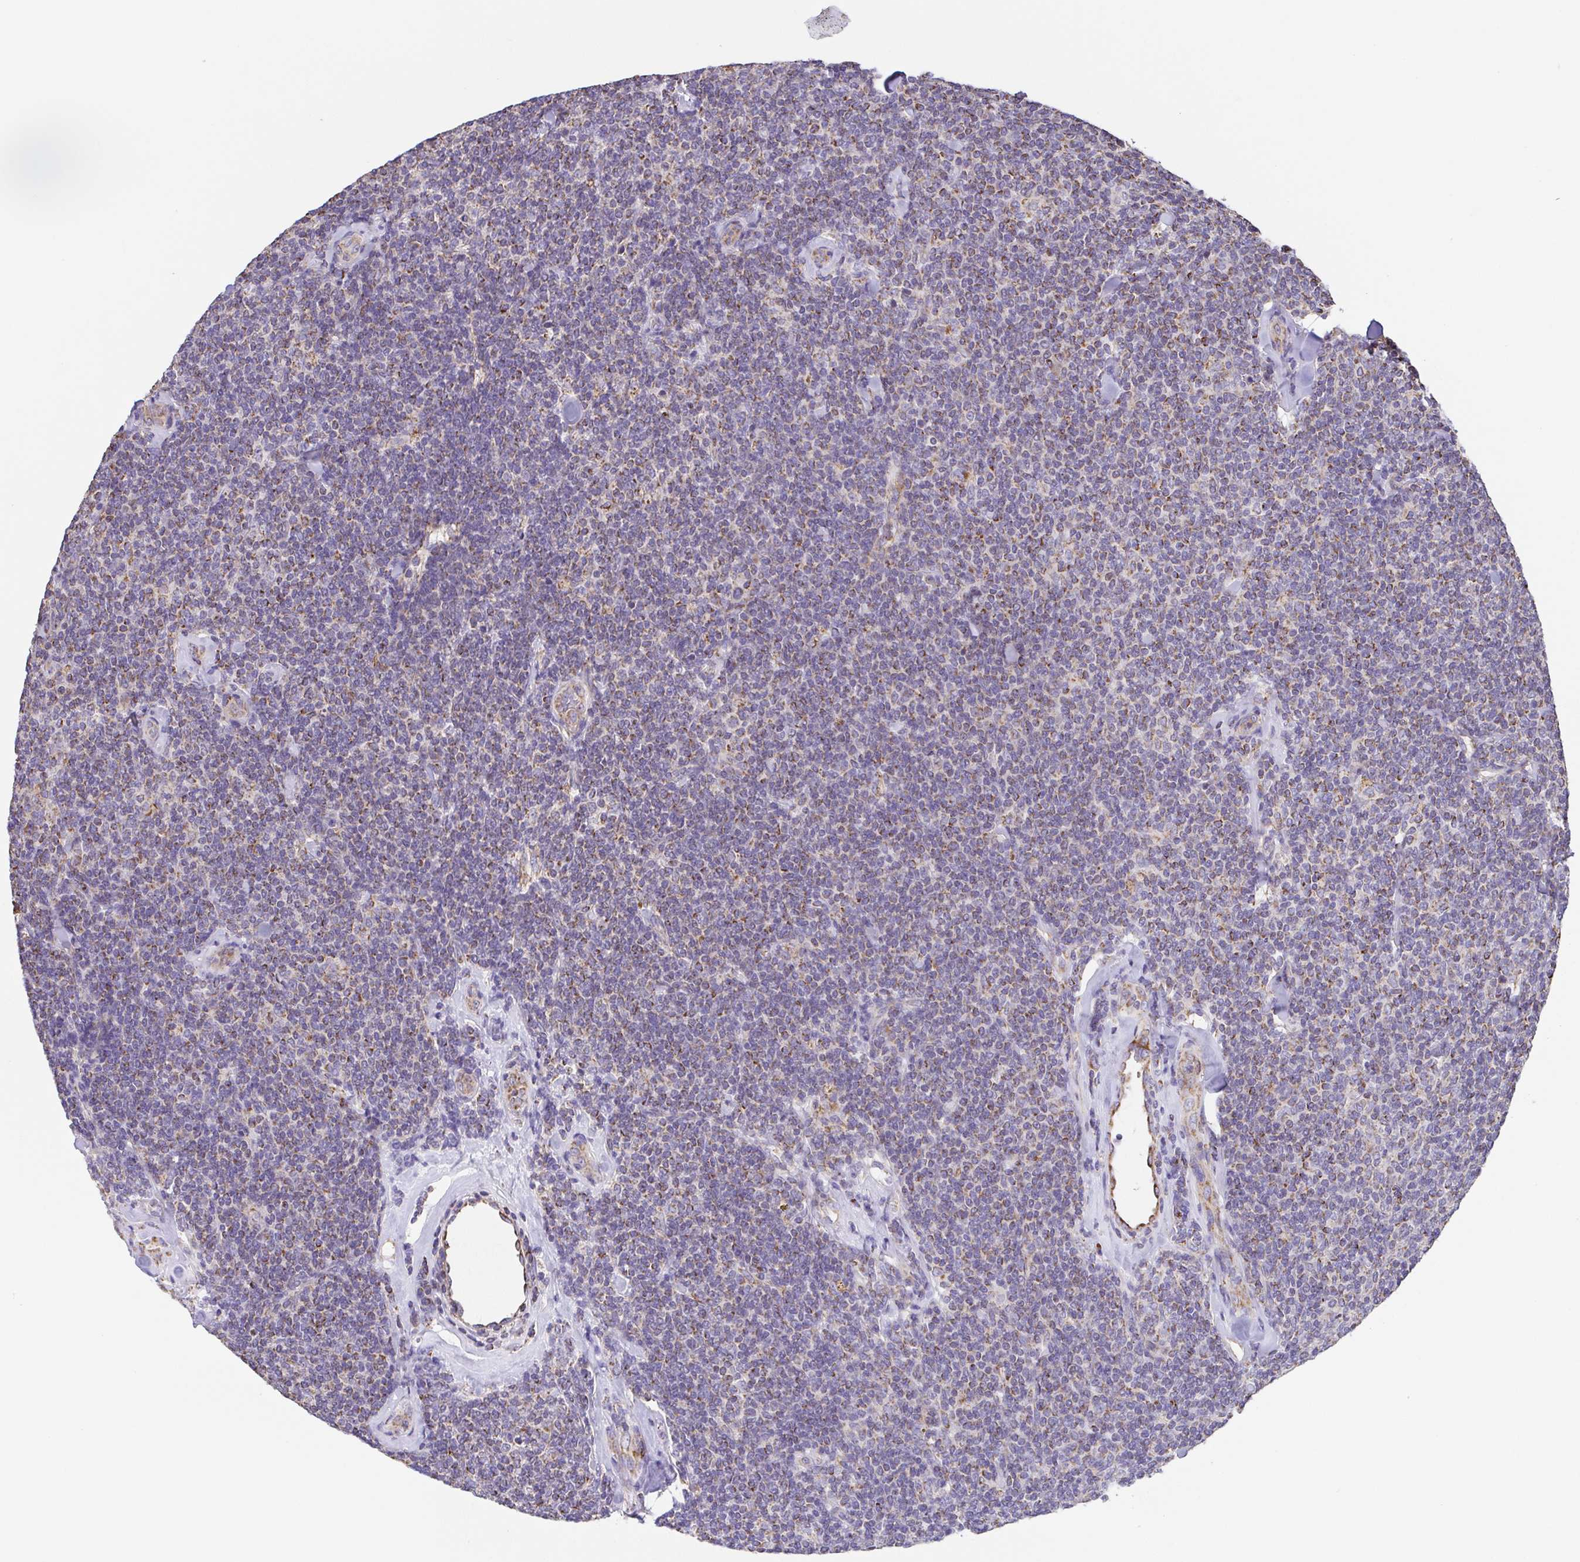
{"staining": {"intensity": "moderate", "quantity": ">75%", "location": "cytoplasmic/membranous"}, "tissue": "lymphoma", "cell_type": "Tumor cells", "image_type": "cancer", "snomed": [{"axis": "morphology", "description": "Malignant lymphoma, non-Hodgkin's type, Low grade"}, {"axis": "topography", "description": "Lymph node"}], "caption": "Lymphoma was stained to show a protein in brown. There is medium levels of moderate cytoplasmic/membranous staining in about >75% of tumor cells. Using DAB (3,3'-diaminobenzidine) (brown) and hematoxylin (blue) stains, captured at high magnification using brightfield microscopy.", "gene": "GINM1", "patient": {"sex": "female", "age": 56}}